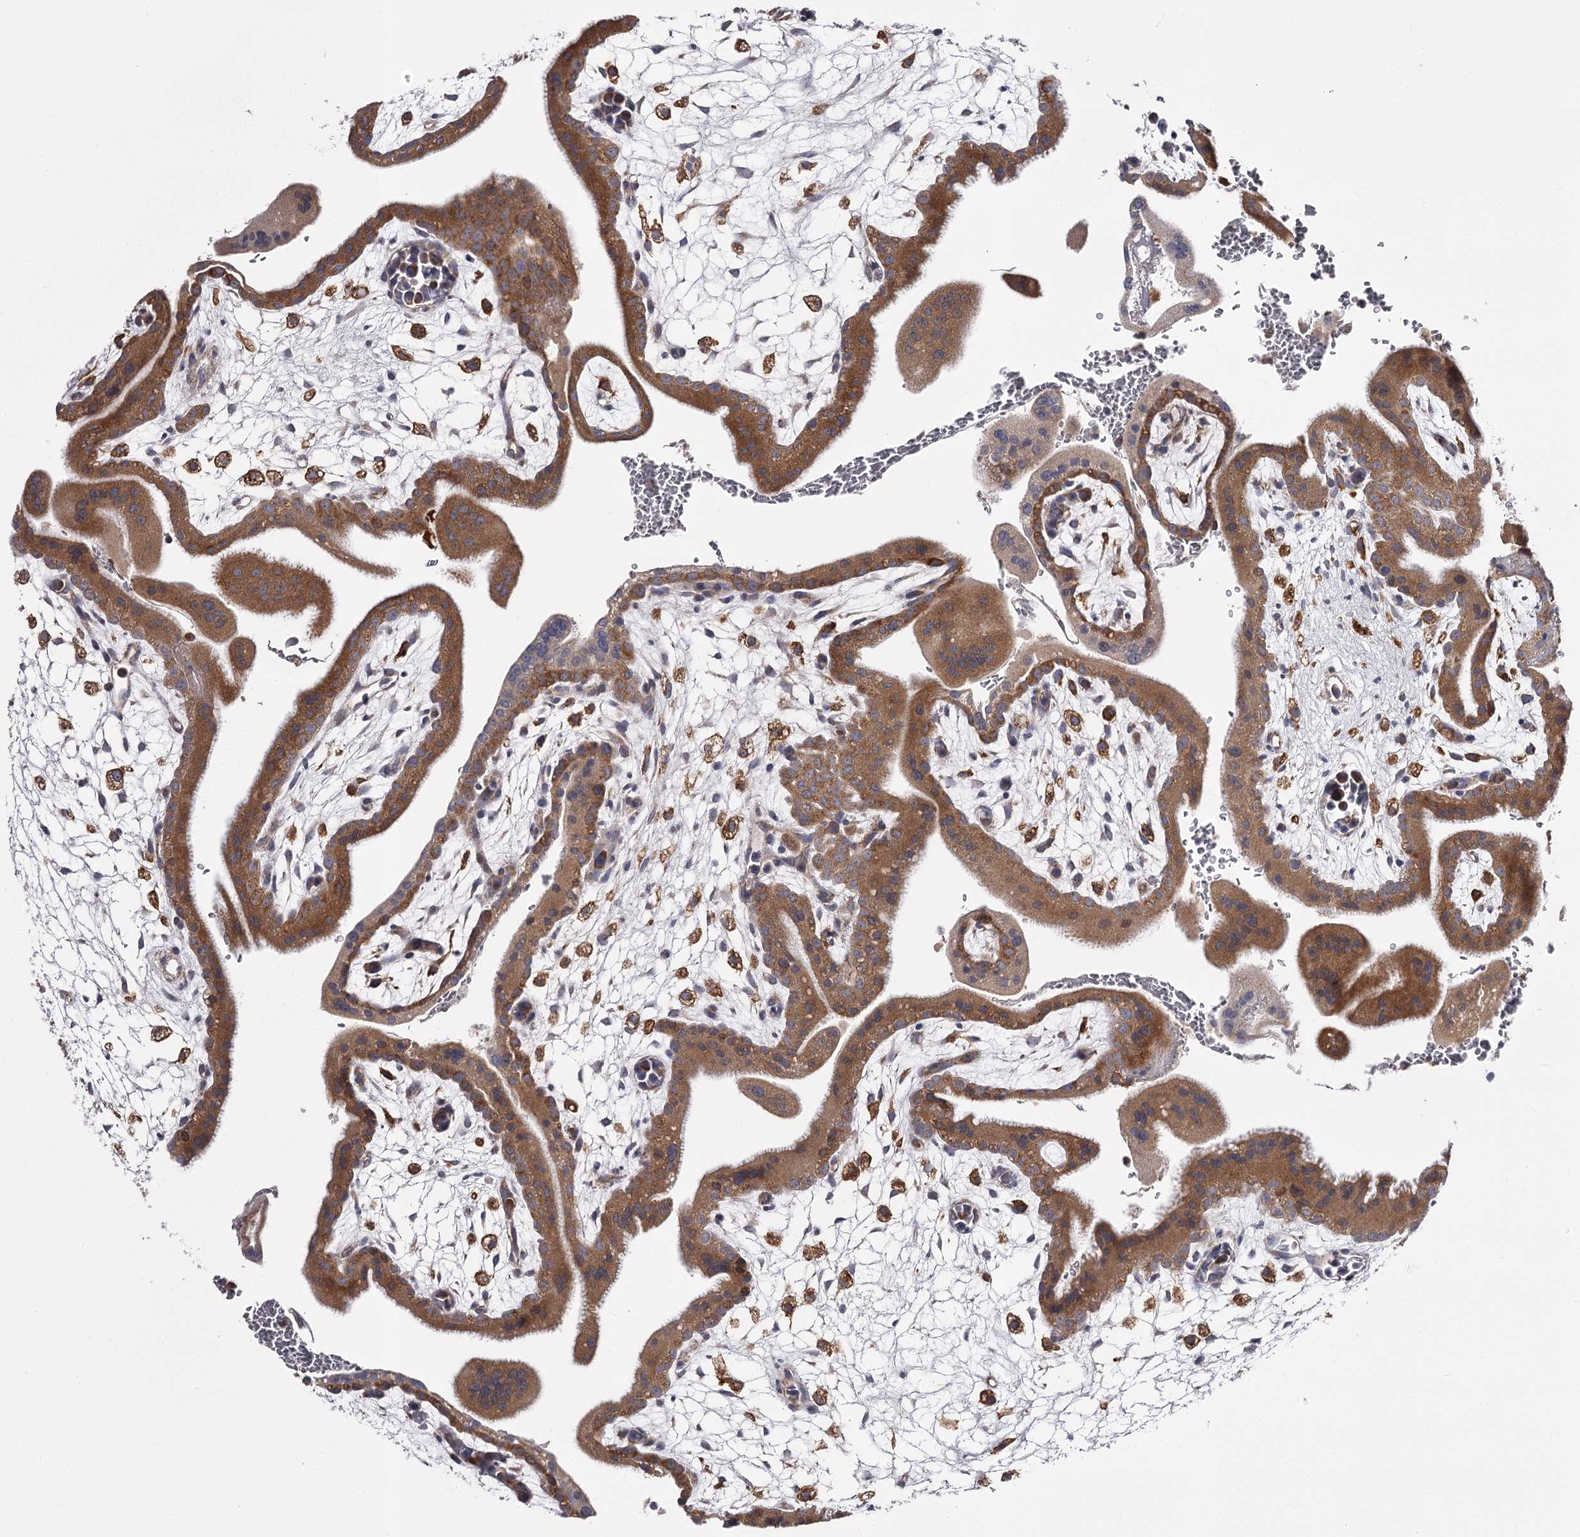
{"staining": {"intensity": "weak", "quantity": "<25%", "location": "cytoplasmic/membranous"}, "tissue": "placenta", "cell_type": "Decidual cells", "image_type": "normal", "snomed": [{"axis": "morphology", "description": "Normal tissue, NOS"}, {"axis": "topography", "description": "Placenta"}], "caption": "Immunohistochemistry photomicrograph of normal placenta stained for a protein (brown), which shows no expression in decidual cells. (IHC, brightfield microscopy, high magnification).", "gene": "RASSF6", "patient": {"sex": "female", "age": 35}}